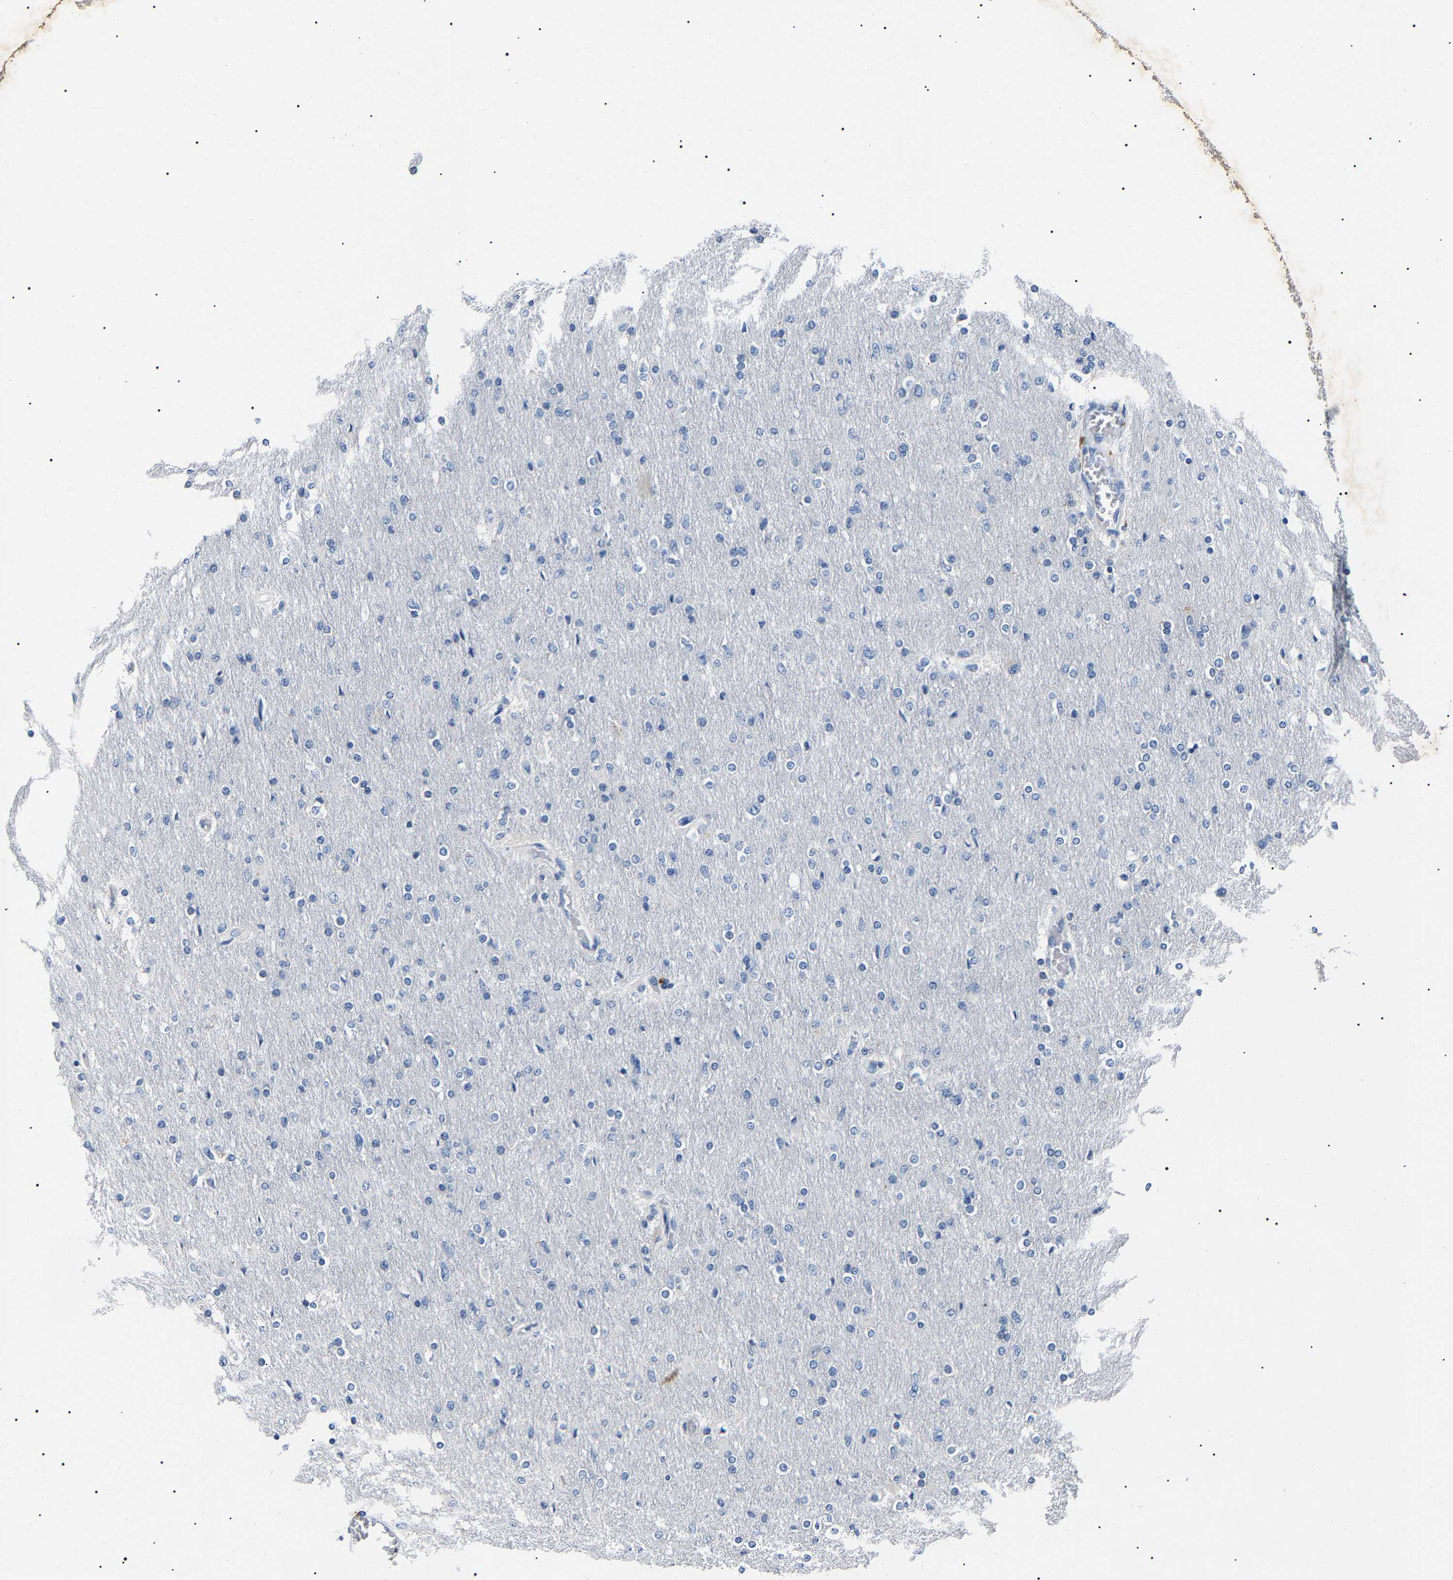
{"staining": {"intensity": "negative", "quantity": "none", "location": "none"}, "tissue": "glioma", "cell_type": "Tumor cells", "image_type": "cancer", "snomed": [{"axis": "morphology", "description": "Glioma, malignant, High grade"}, {"axis": "topography", "description": "Cerebral cortex"}], "caption": "A high-resolution micrograph shows IHC staining of malignant glioma (high-grade), which shows no significant staining in tumor cells. (IHC, brightfield microscopy, high magnification).", "gene": "KLK15", "patient": {"sex": "female", "age": 36}}